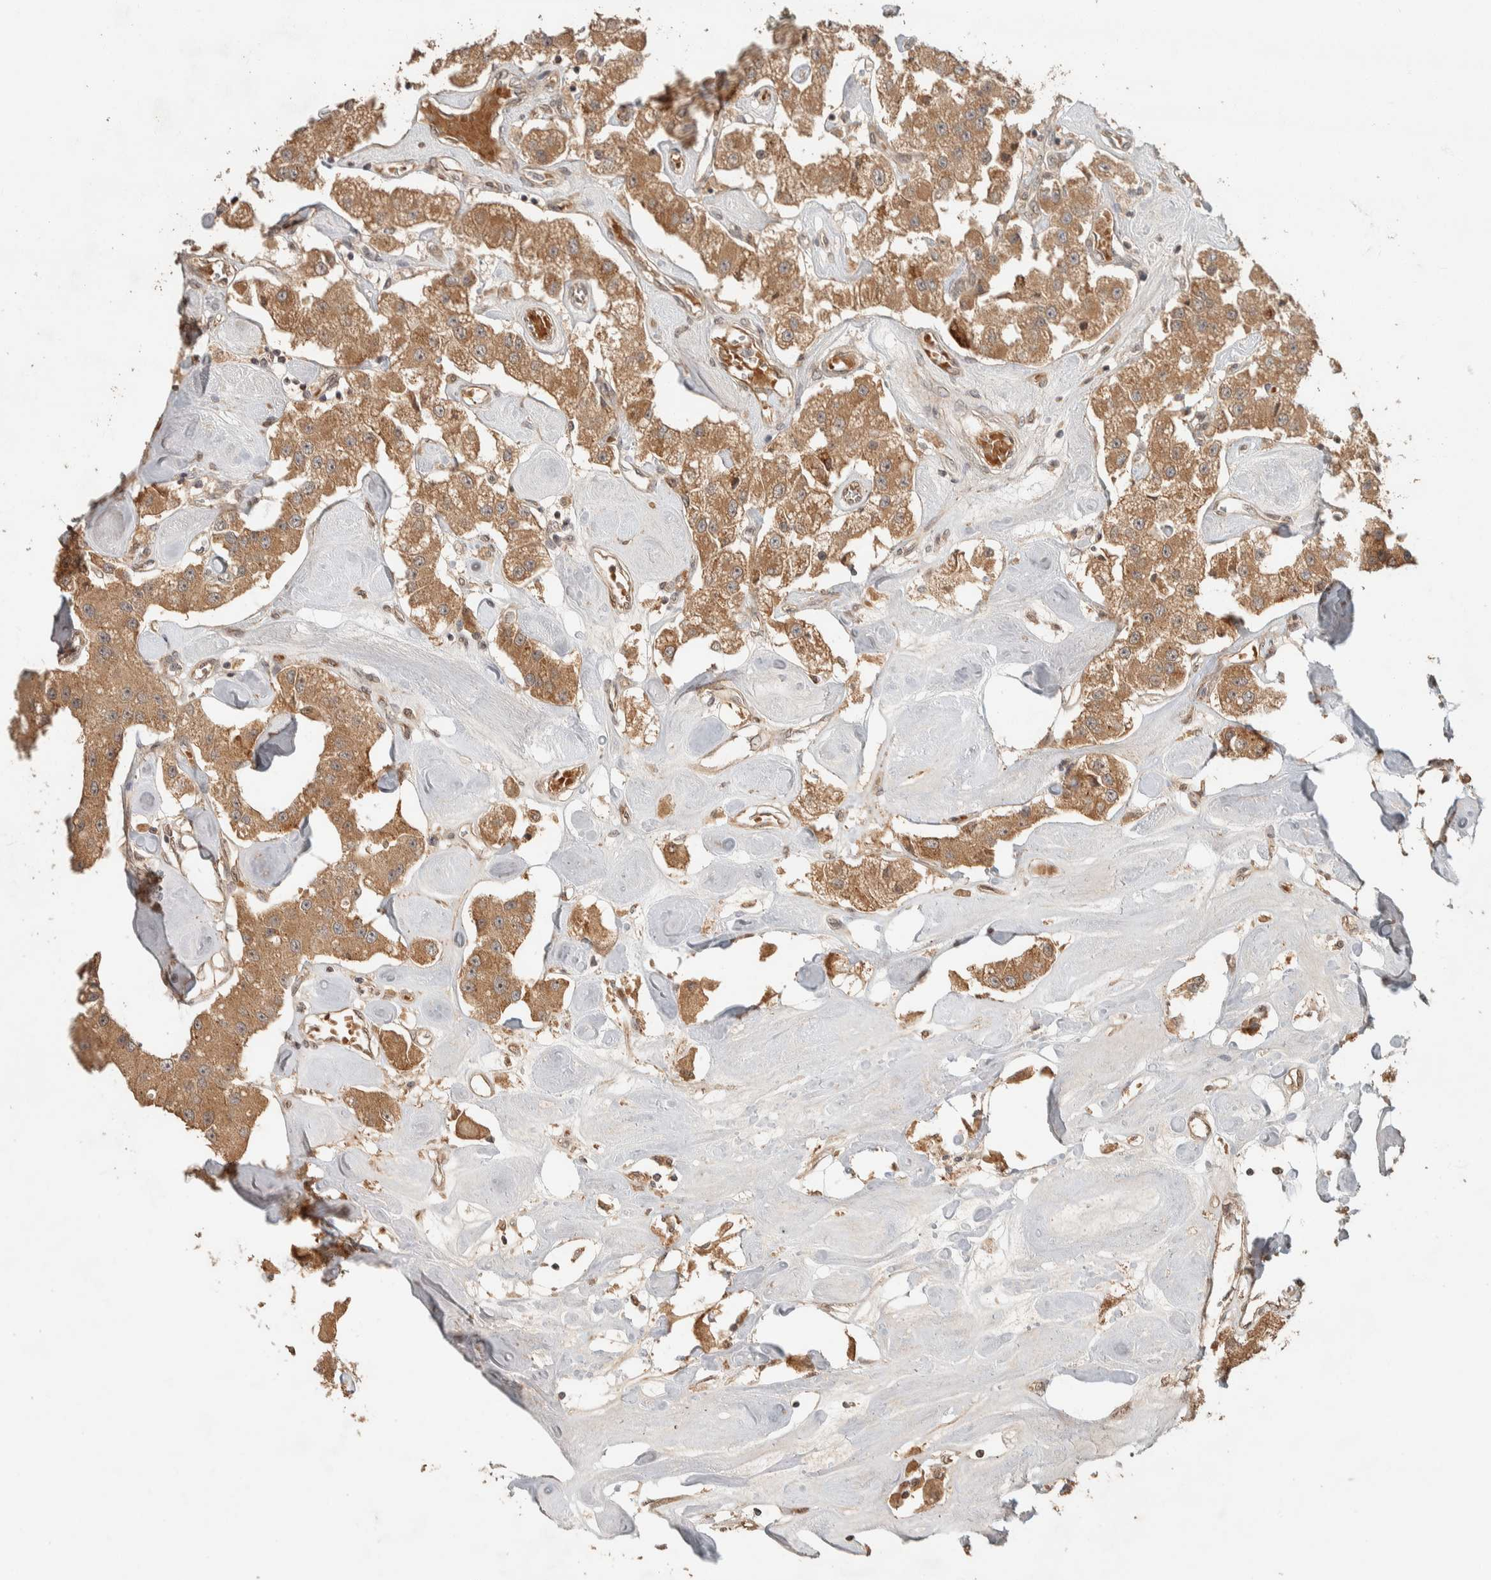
{"staining": {"intensity": "moderate", "quantity": ">75%", "location": "cytoplasmic/membranous"}, "tissue": "carcinoid", "cell_type": "Tumor cells", "image_type": "cancer", "snomed": [{"axis": "morphology", "description": "Carcinoid, malignant, NOS"}, {"axis": "topography", "description": "Pancreas"}], "caption": "The histopathology image exhibits staining of carcinoid (malignant), revealing moderate cytoplasmic/membranous protein staining (brown color) within tumor cells.", "gene": "ZBTB2", "patient": {"sex": "male", "age": 41}}